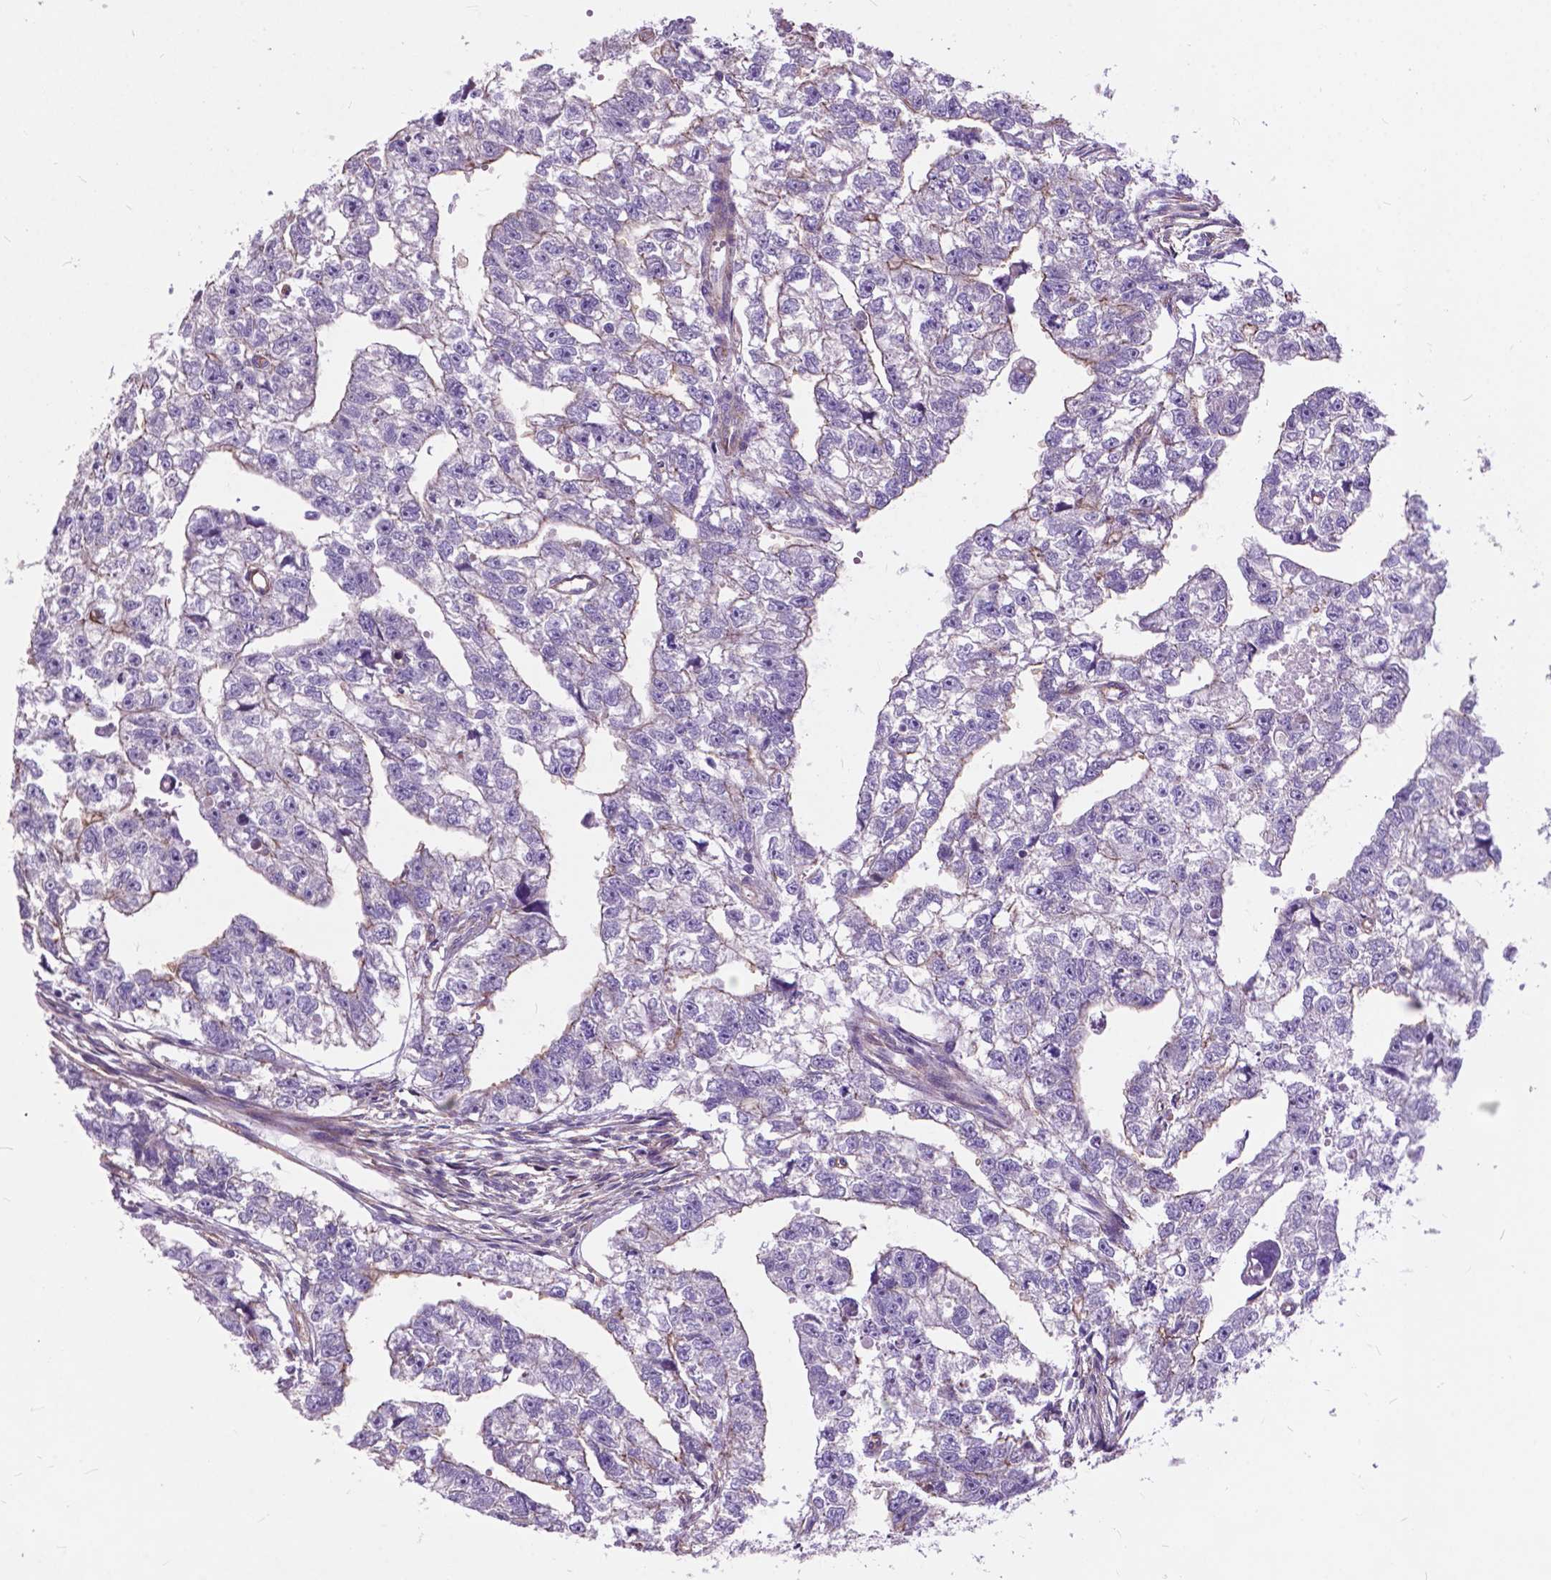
{"staining": {"intensity": "weak", "quantity": "<25%", "location": "cytoplasmic/membranous"}, "tissue": "testis cancer", "cell_type": "Tumor cells", "image_type": "cancer", "snomed": [{"axis": "morphology", "description": "Carcinoma, Embryonal, NOS"}, {"axis": "morphology", "description": "Teratoma, malignant, NOS"}, {"axis": "topography", "description": "Testis"}], "caption": "The image demonstrates no significant expression in tumor cells of testis embryonal carcinoma.", "gene": "FLT4", "patient": {"sex": "male", "age": 44}}